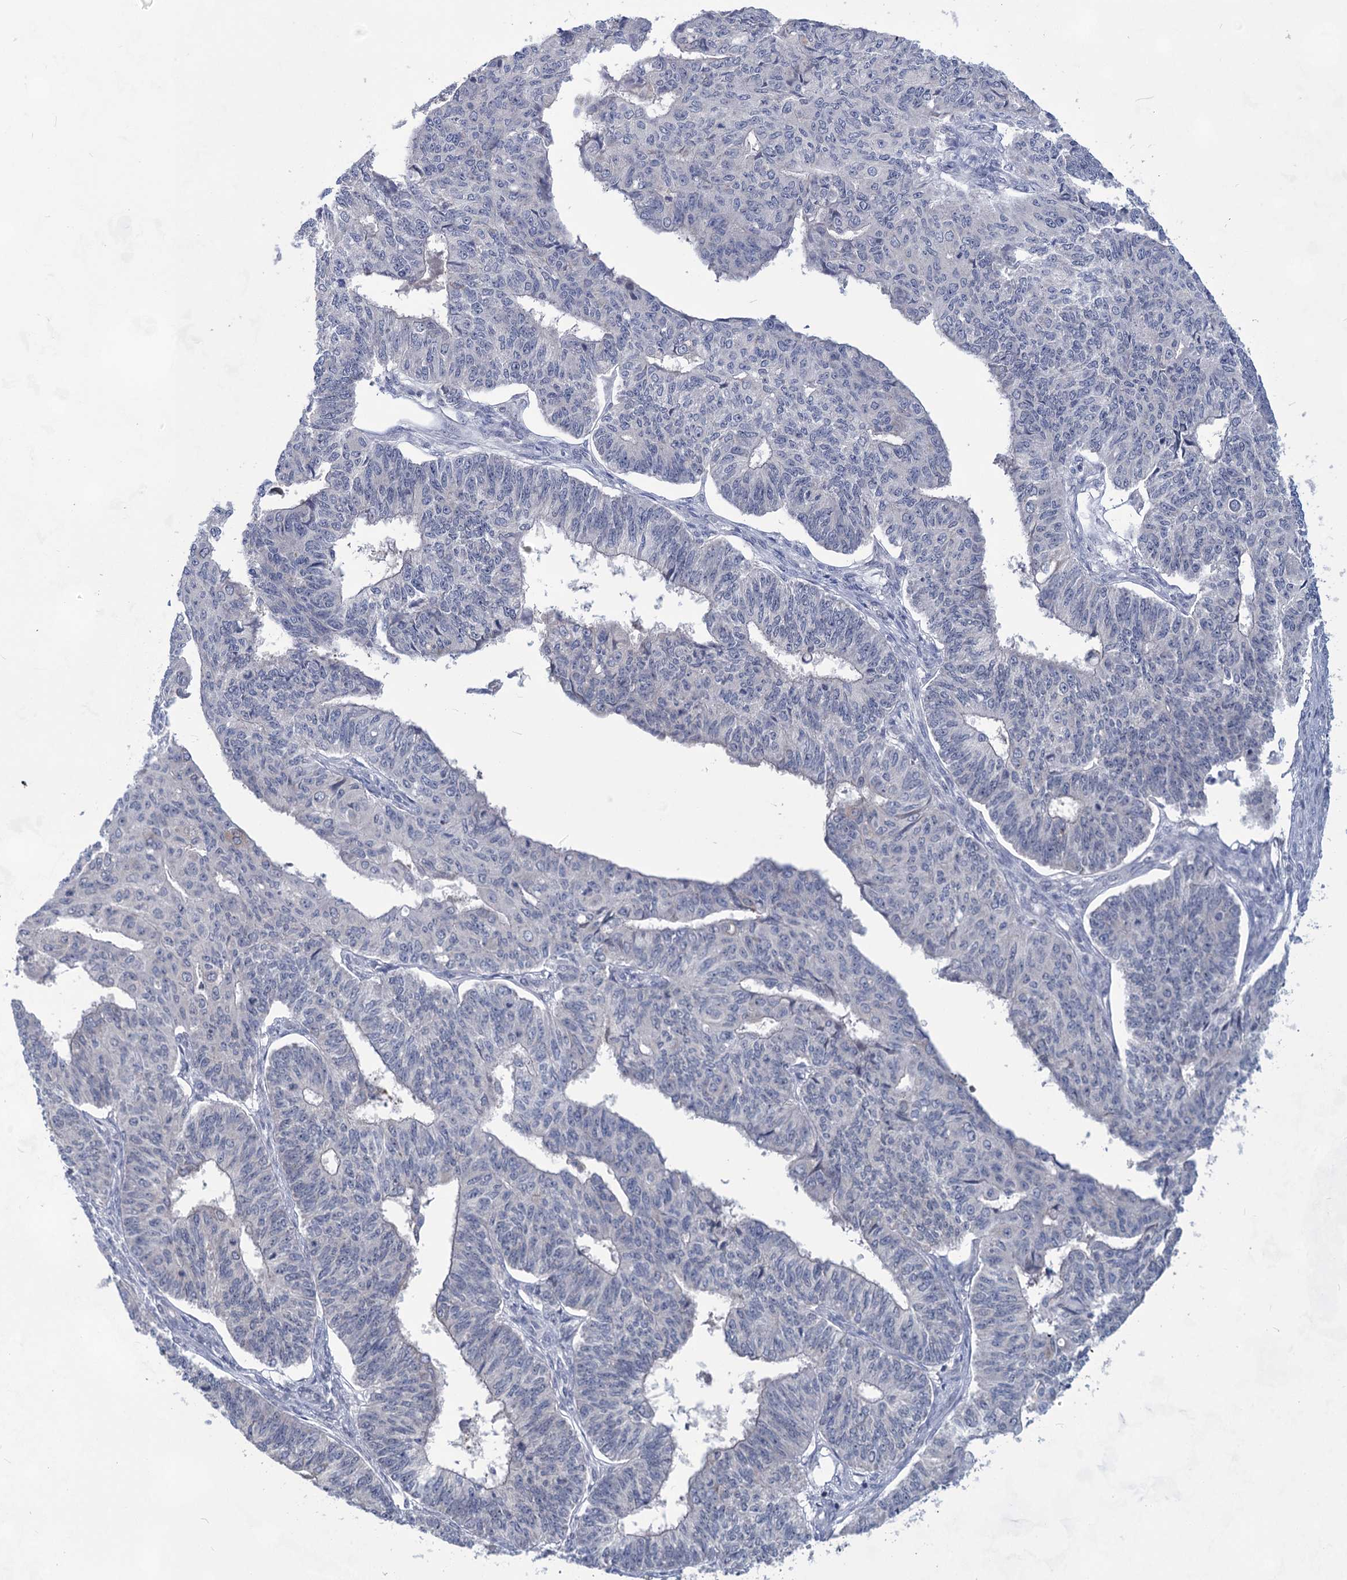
{"staining": {"intensity": "negative", "quantity": "none", "location": "none"}, "tissue": "endometrial cancer", "cell_type": "Tumor cells", "image_type": "cancer", "snomed": [{"axis": "morphology", "description": "Adenocarcinoma, NOS"}, {"axis": "topography", "description": "Endometrium"}], "caption": "A micrograph of adenocarcinoma (endometrial) stained for a protein demonstrates no brown staining in tumor cells.", "gene": "TTC17", "patient": {"sex": "female", "age": 32}}